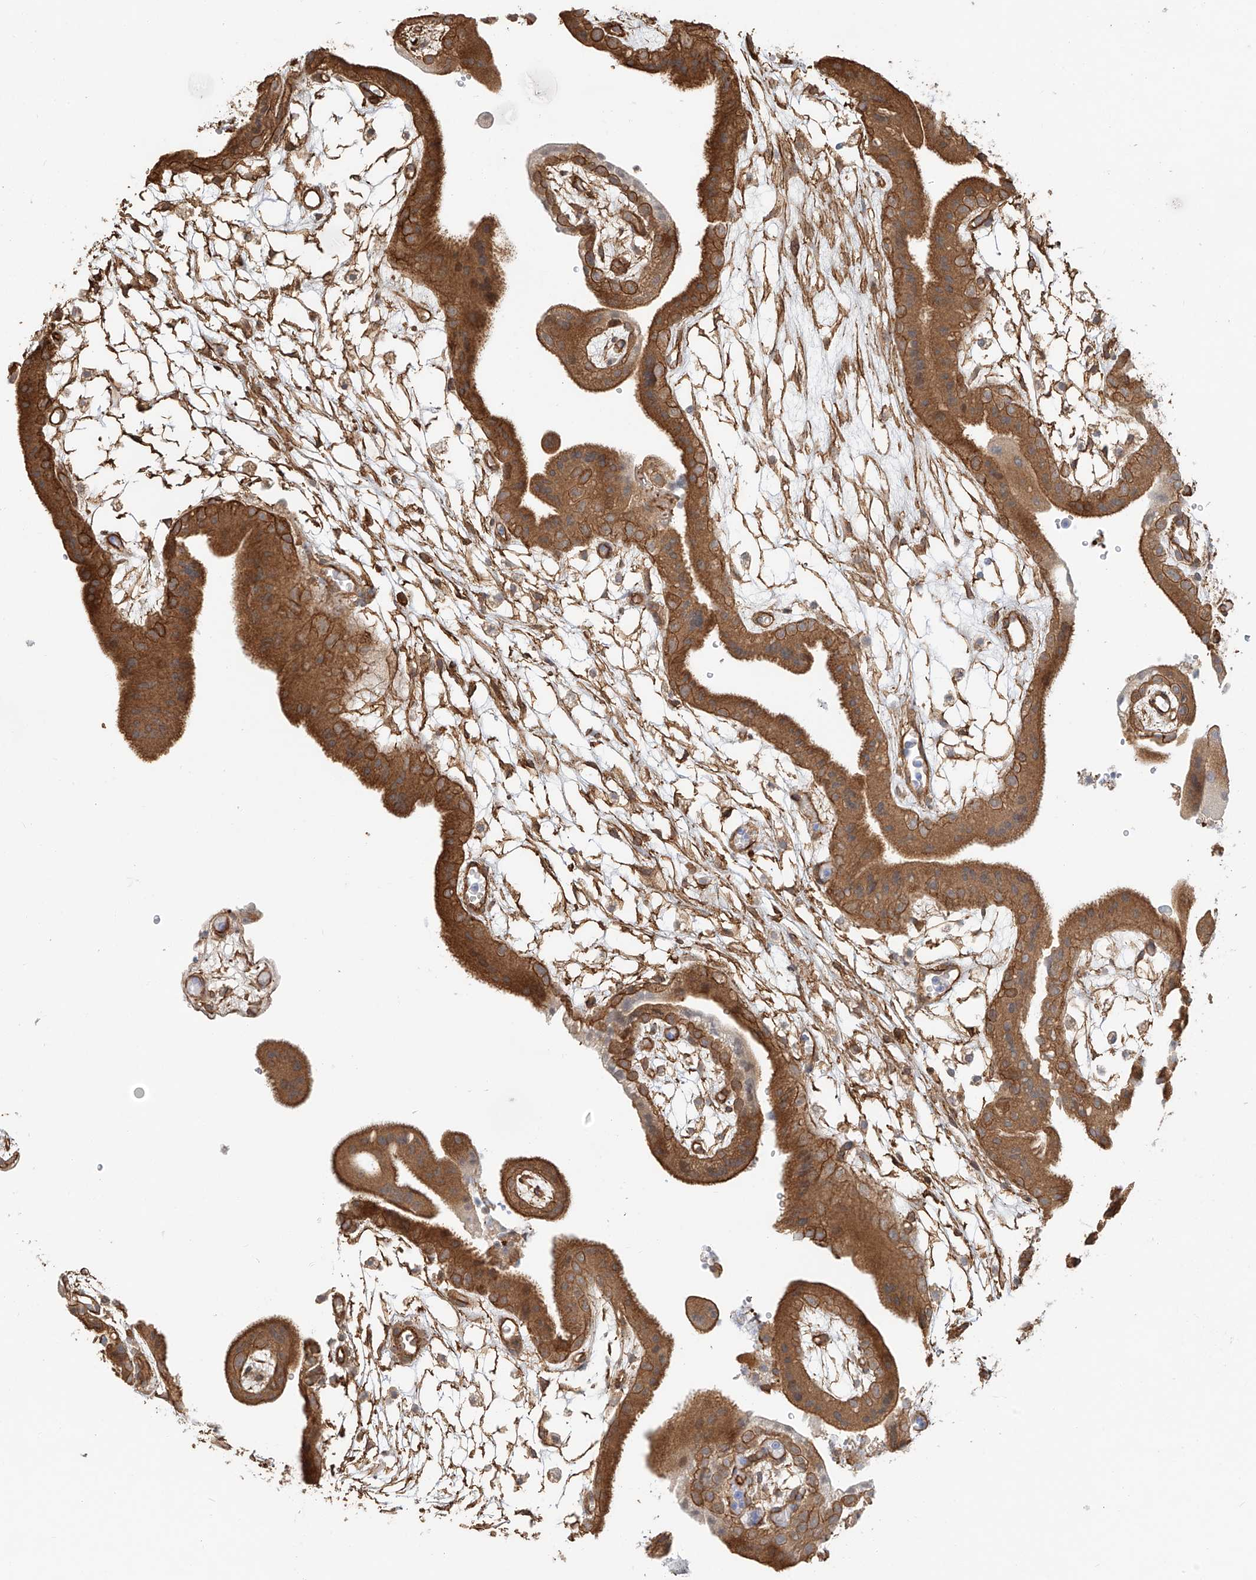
{"staining": {"intensity": "moderate", "quantity": ">75%", "location": "cytoplasmic/membranous"}, "tissue": "placenta", "cell_type": "Decidual cells", "image_type": "normal", "snomed": [{"axis": "morphology", "description": "Normal tissue, NOS"}, {"axis": "topography", "description": "Placenta"}], "caption": "Protein expression analysis of unremarkable human placenta reveals moderate cytoplasmic/membranous expression in about >75% of decidual cells. (DAB IHC with brightfield microscopy, high magnification).", "gene": "CSMD3", "patient": {"sex": "female", "age": 18}}